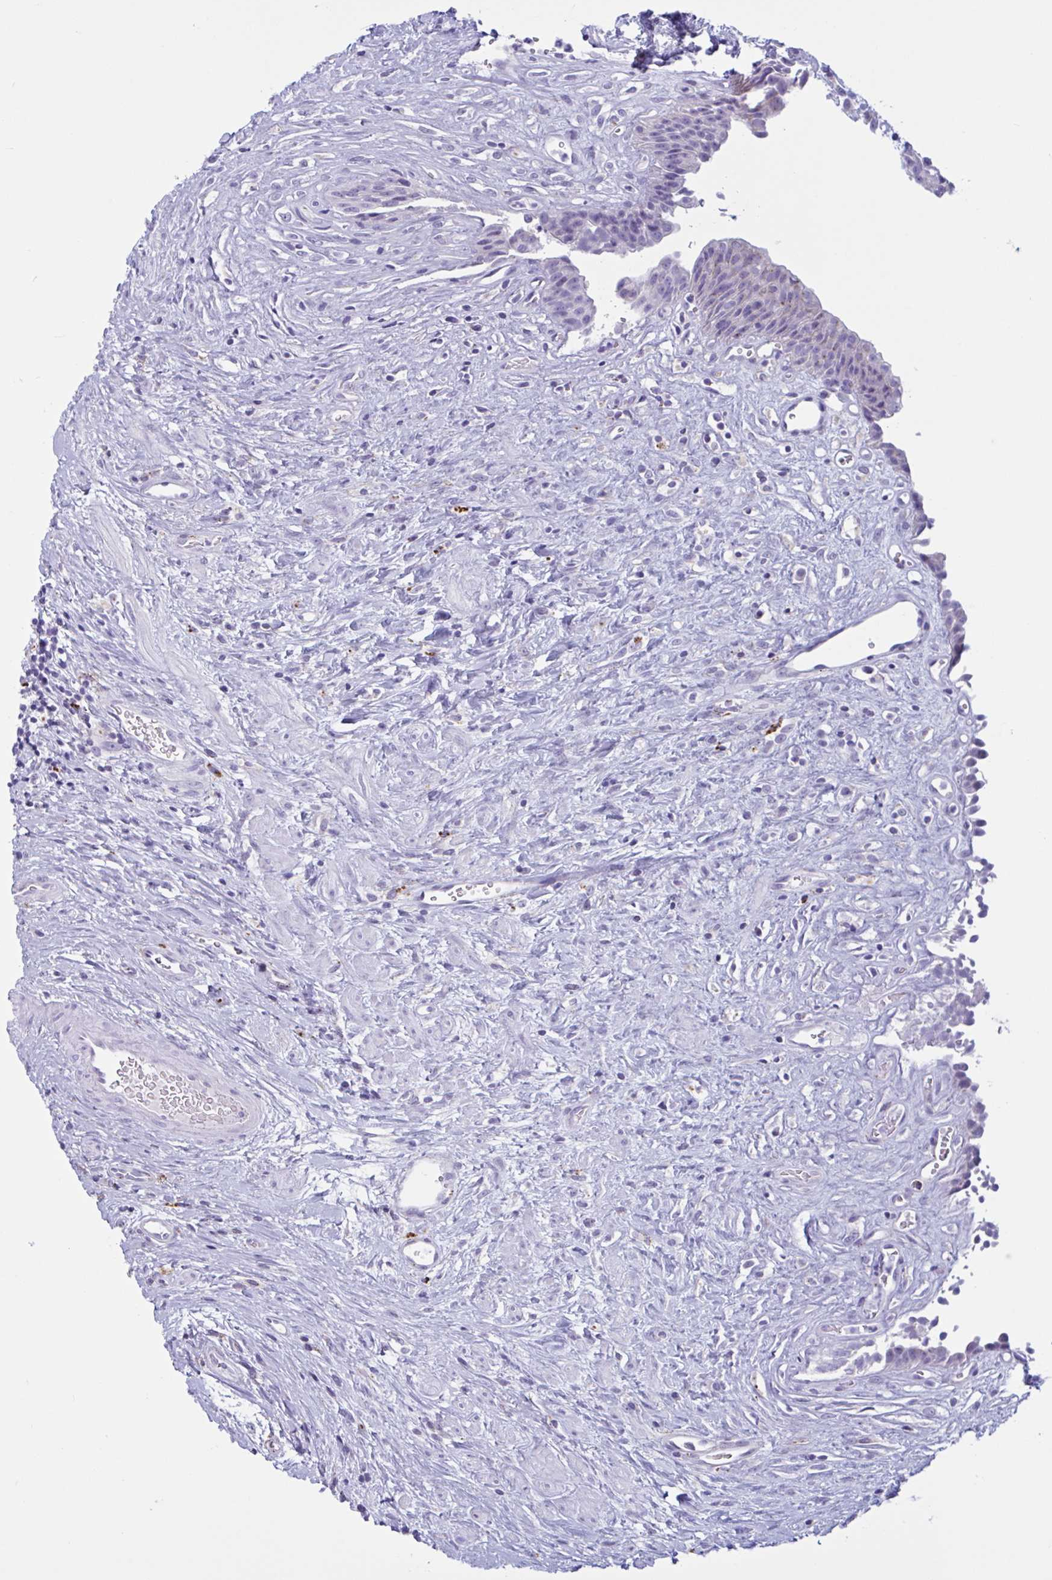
{"staining": {"intensity": "negative", "quantity": "none", "location": "none"}, "tissue": "urinary bladder", "cell_type": "Urothelial cells", "image_type": "normal", "snomed": [{"axis": "morphology", "description": "Normal tissue, NOS"}, {"axis": "topography", "description": "Urinary bladder"}], "caption": "Histopathology image shows no significant protein staining in urothelial cells of unremarkable urinary bladder.", "gene": "XCL1", "patient": {"sex": "female", "age": 56}}